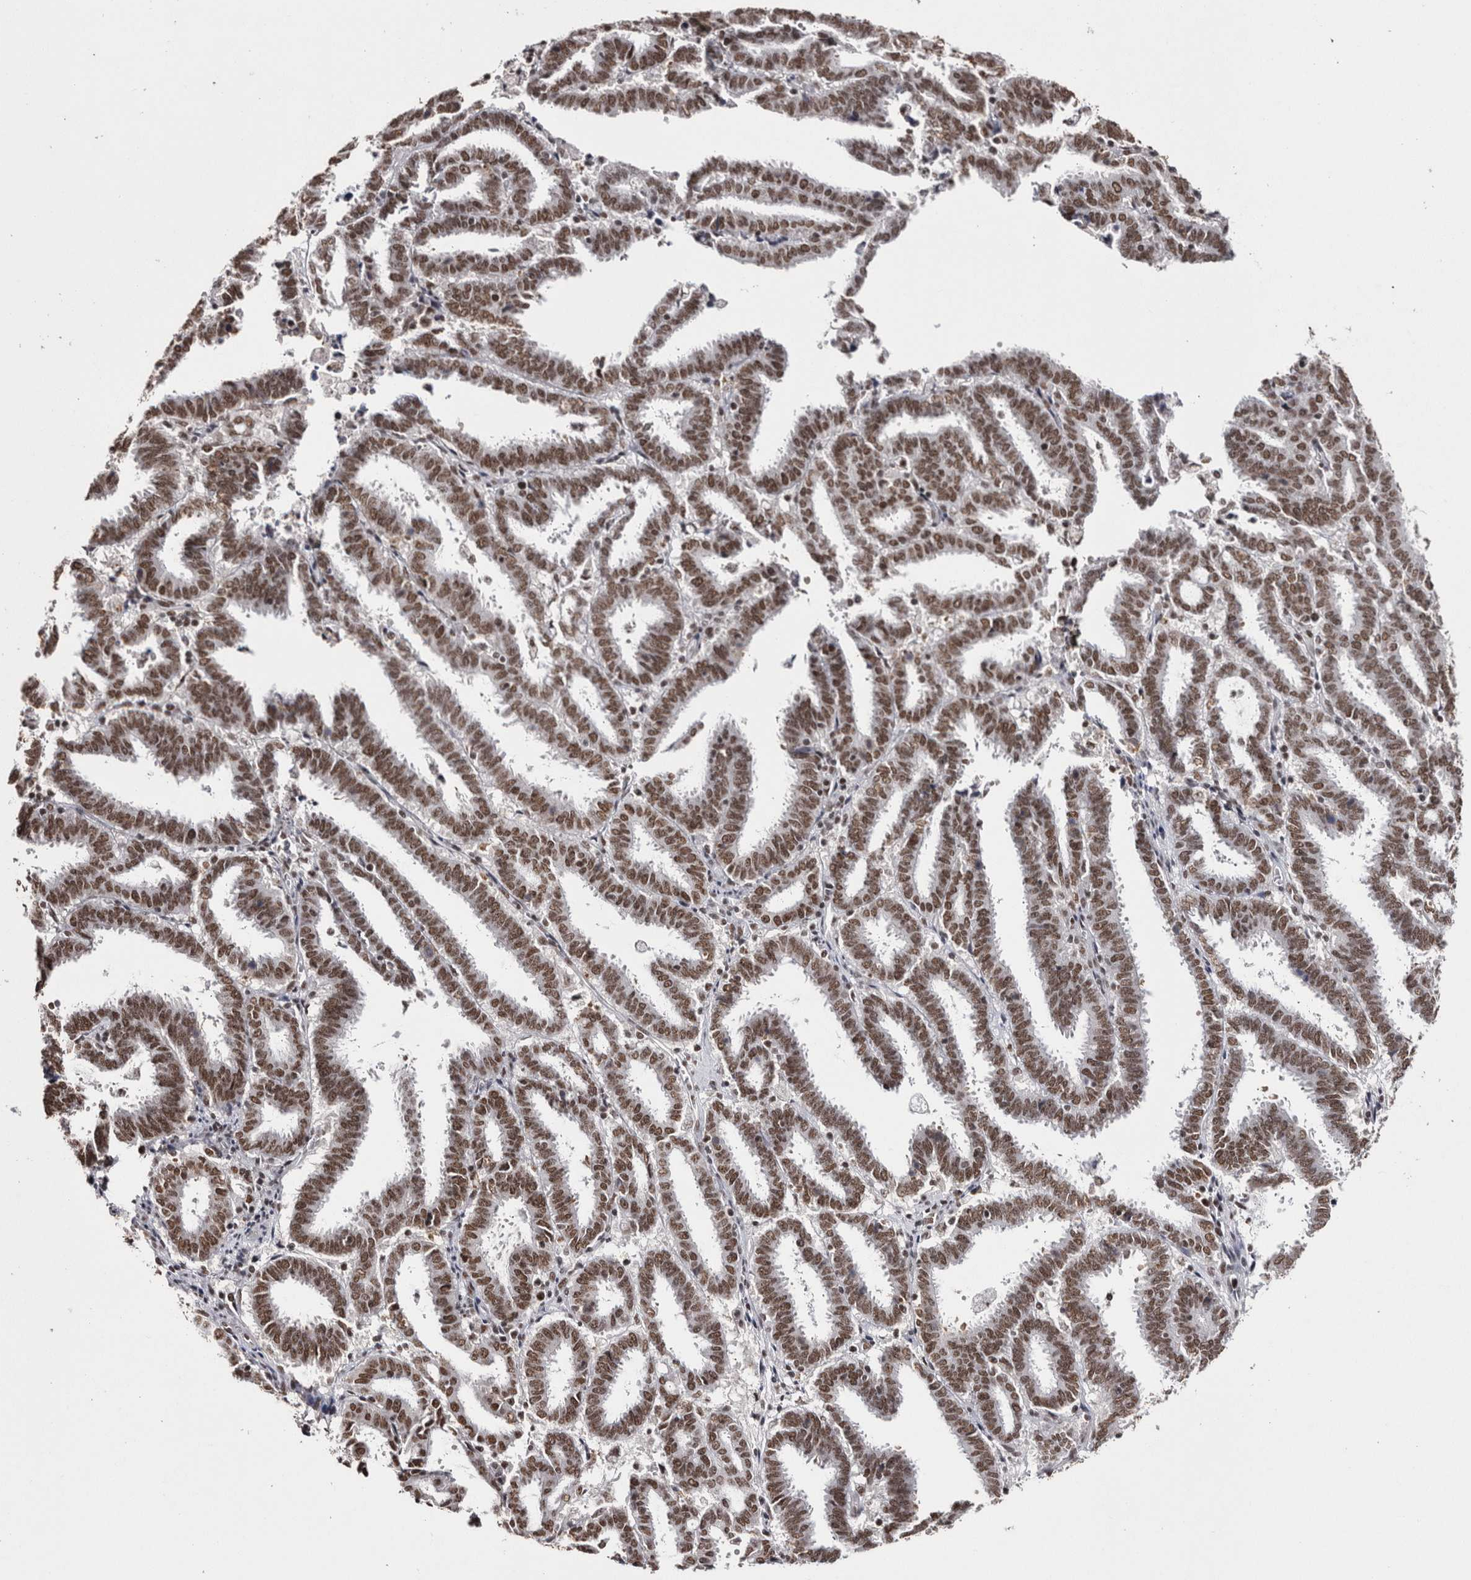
{"staining": {"intensity": "moderate", "quantity": ">75%", "location": "nuclear"}, "tissue": "endometrial cancer", "cell_type": "Tumor cells", "image_type": "cancer", "snomed": [{"axis": "morphology", "description": "Adenocarcinoma, NOS"}, {"axis": "topography", "description": "Uterus"}], "caption": "Human adenocarcinoma (endometrial) stained for a protein (brown) reveals moderate nuclear positive expression in approximately >75% of tumor cells.", "gene": "SMC1A", "patient": {"sex": "female", "age": 83}}